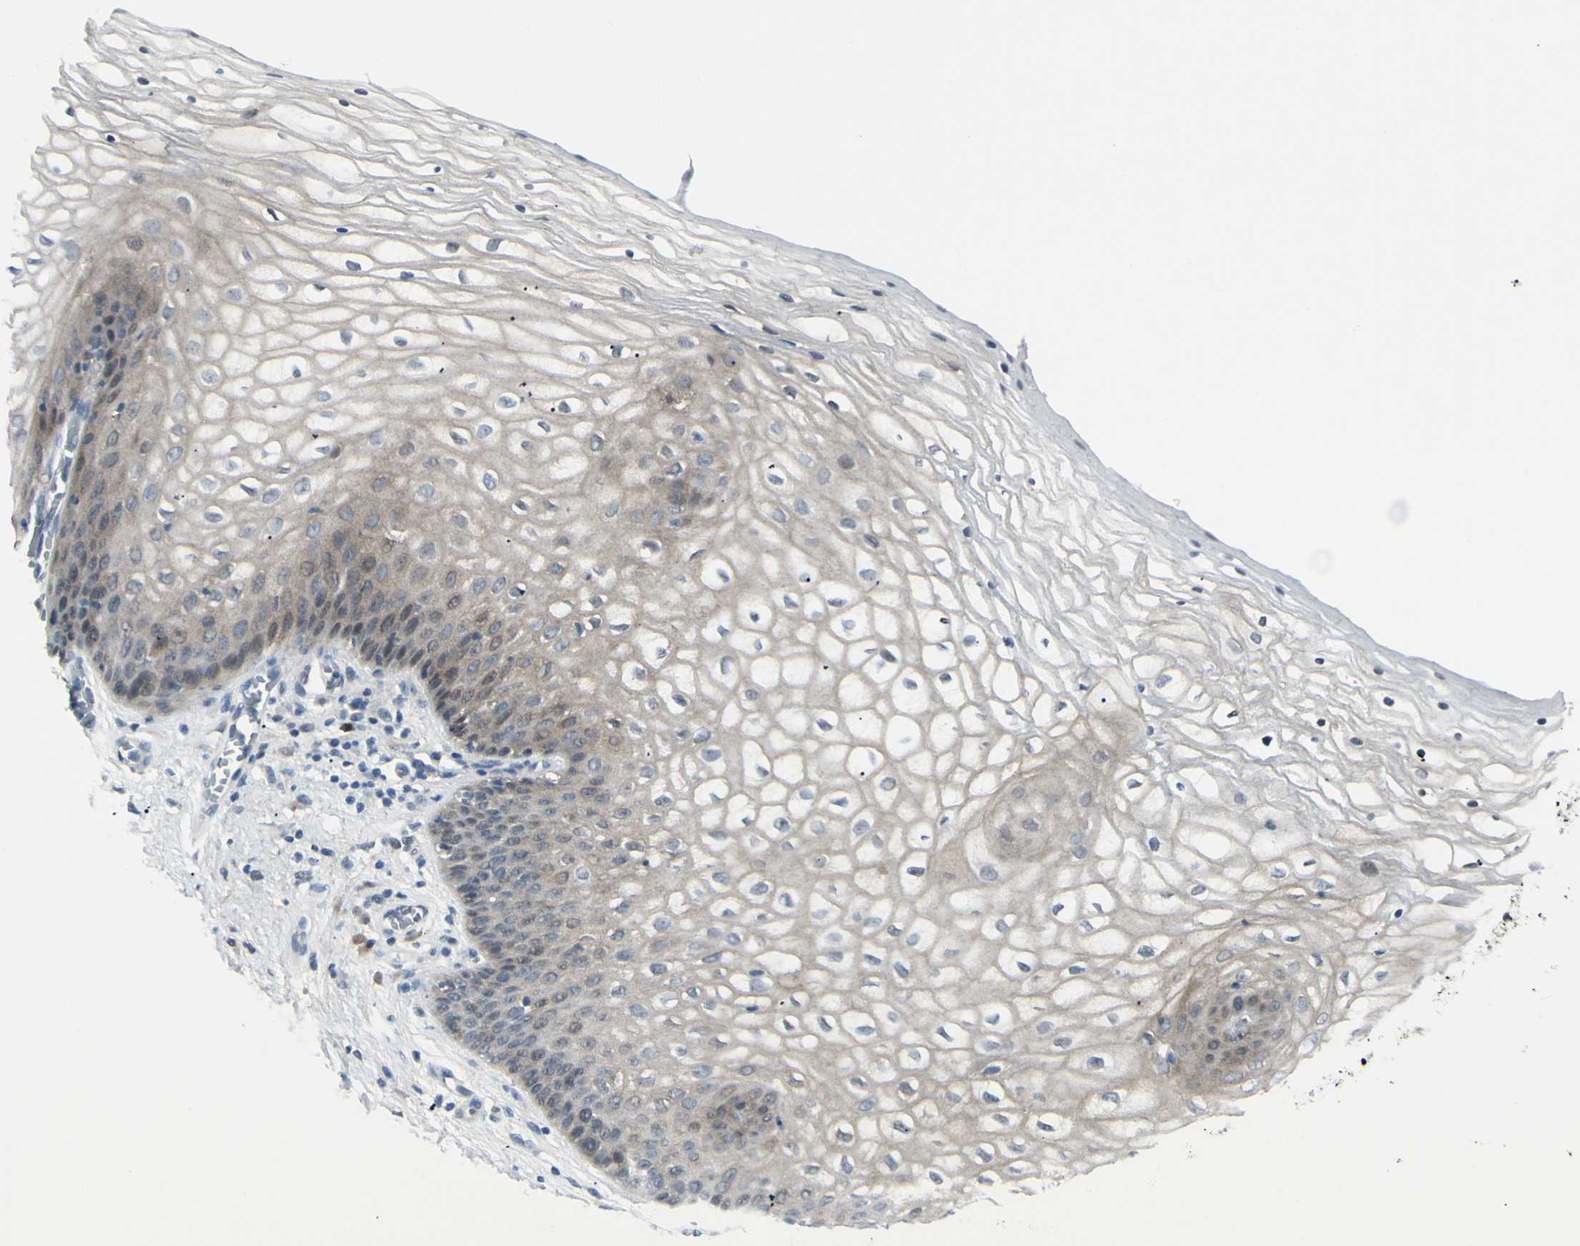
{"staining": {"intensity": "weak", "quantity": "<25%", "location": "cytoplasmic/membranous"}, "tissue": "vagina", "cell_type": "Squamous epithelial cells", "image_type": "normal", "snomed": [{"axis": "morphology", "description": "Normal tissue, NOS"}, {"axis": "topography", "description": "Vagina"}], "caption": "Immunohistochemical staining of normal vagina exhibits no significant staining in squamous epithelial cells. (DAB immunohistochemistry (IHC) with hematoxylin counter stain).", "gene": "ETNK1", "patient": {"sex": "female", "age": 34}}